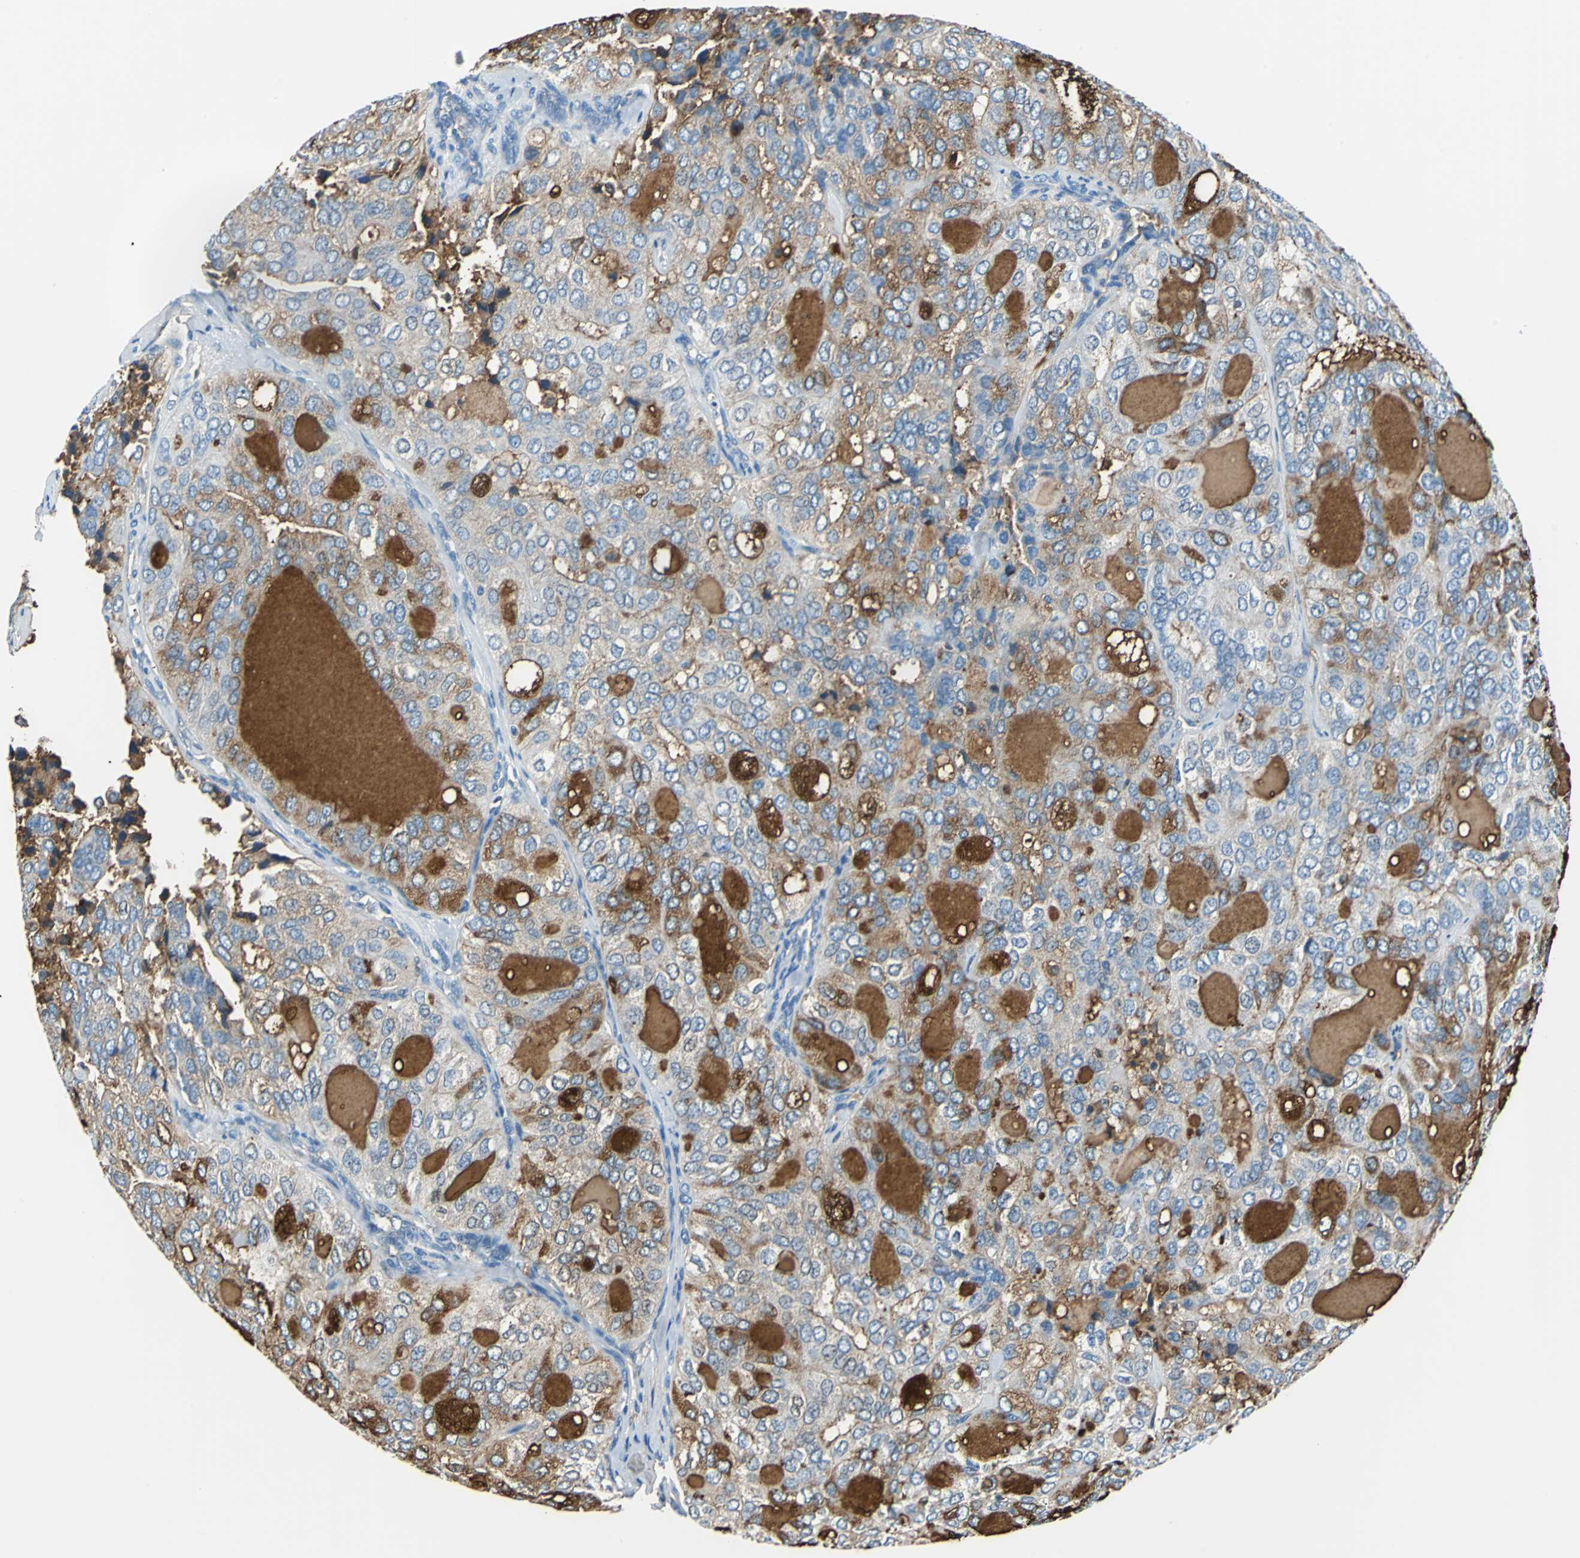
{"staining": {"intensity": "moderate", "quantity": ">75%", "location": "cytoplasmic/membranous"}, "tissue": "thyroid cancer", "cell_type": "Tumor cells", "image_type": "cancer", "snomed": [{"axis": "morphology", "description": "Follicular adenoma carcinoma, NOS"}, {"axis": "topography", "description": "Thyroid gland"}], "caption": "Moderate cytoplasmic/membranous expression is present in approximately >75% of tumor cells in follicular adenoma carcinoma (thyroid).", "gene": "ALB", "patient": {"sex": "male", "age": 75}}